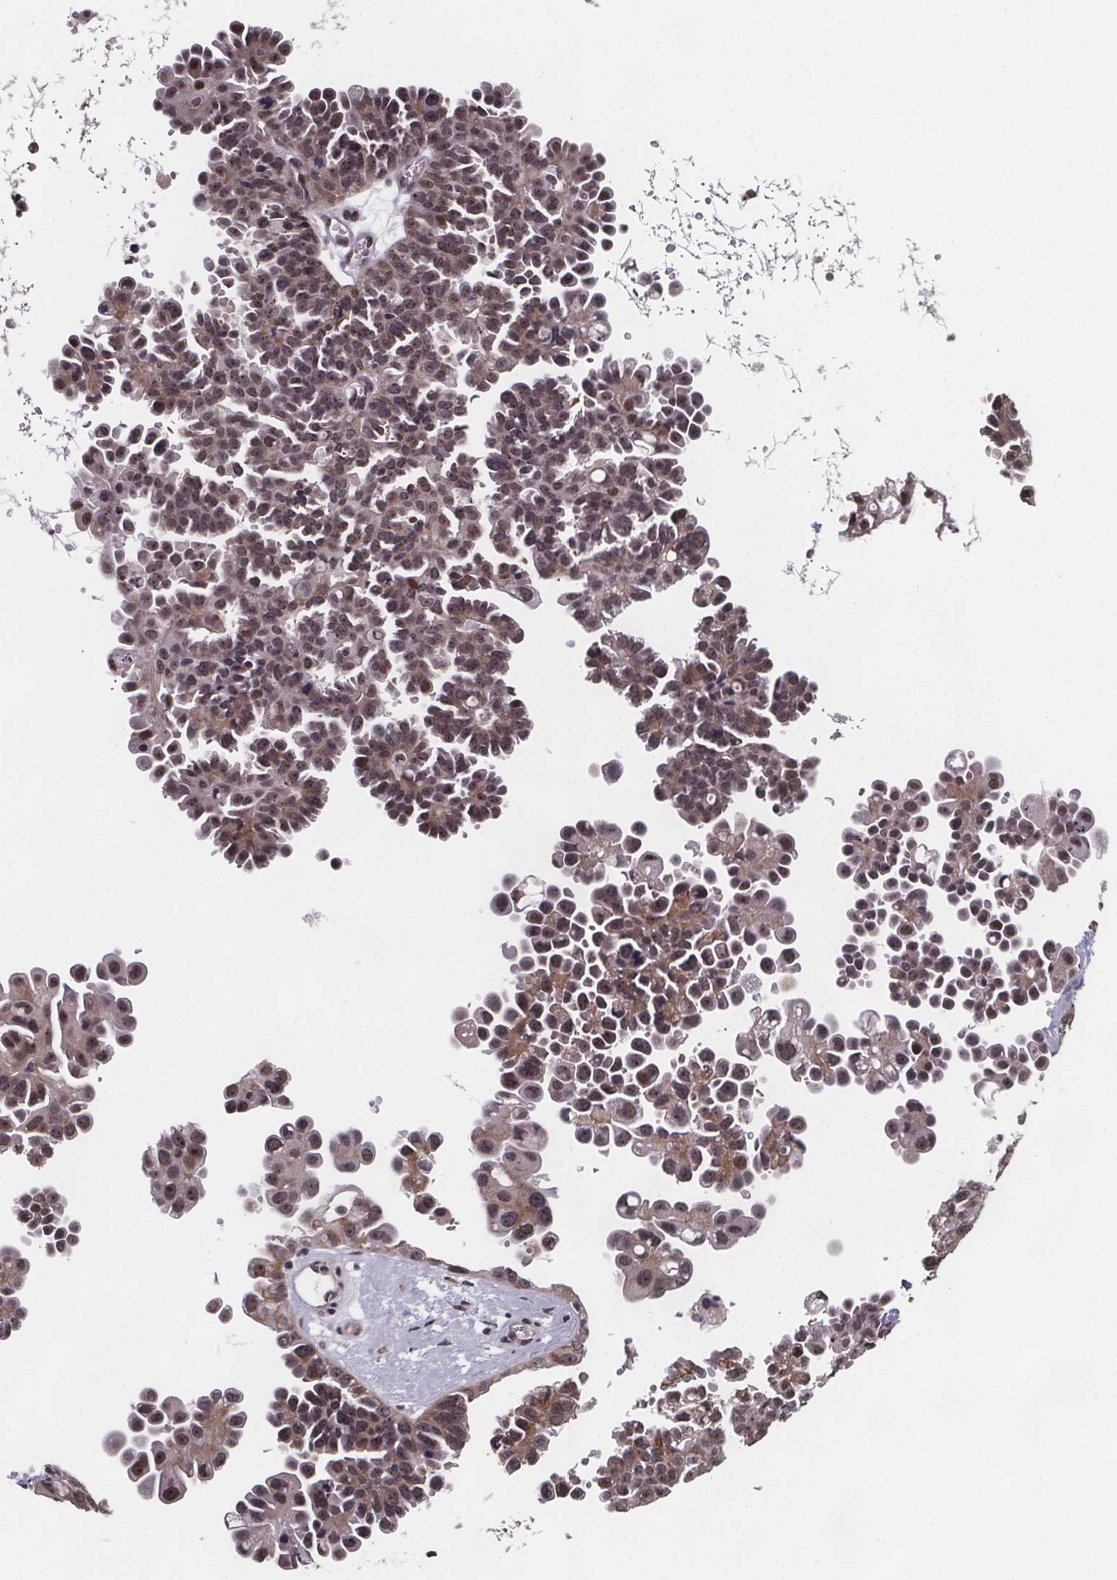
{"staining": {"intensity": "moderate", "quantity": ">75%", "location": "nuclear"}, "tissue": "ovarian cancer", "cell_type": "Tumor cells", "image_type": "cancer", "snomed": [{"axis": "morphology", "description": "Cystadenocarcinoma, serous, NOS"}, {"axis": "topography", "description": "Ovary"}], "caption": "High-power microscopy captured an immunohistochemistry (IHC) histopathology image of ovarian cancer, revealing moderate nuclear positivity in approximately >75% of tumor cells.", "gene": "U2SURP", "patient": {"sex": "female", "age": 53}}